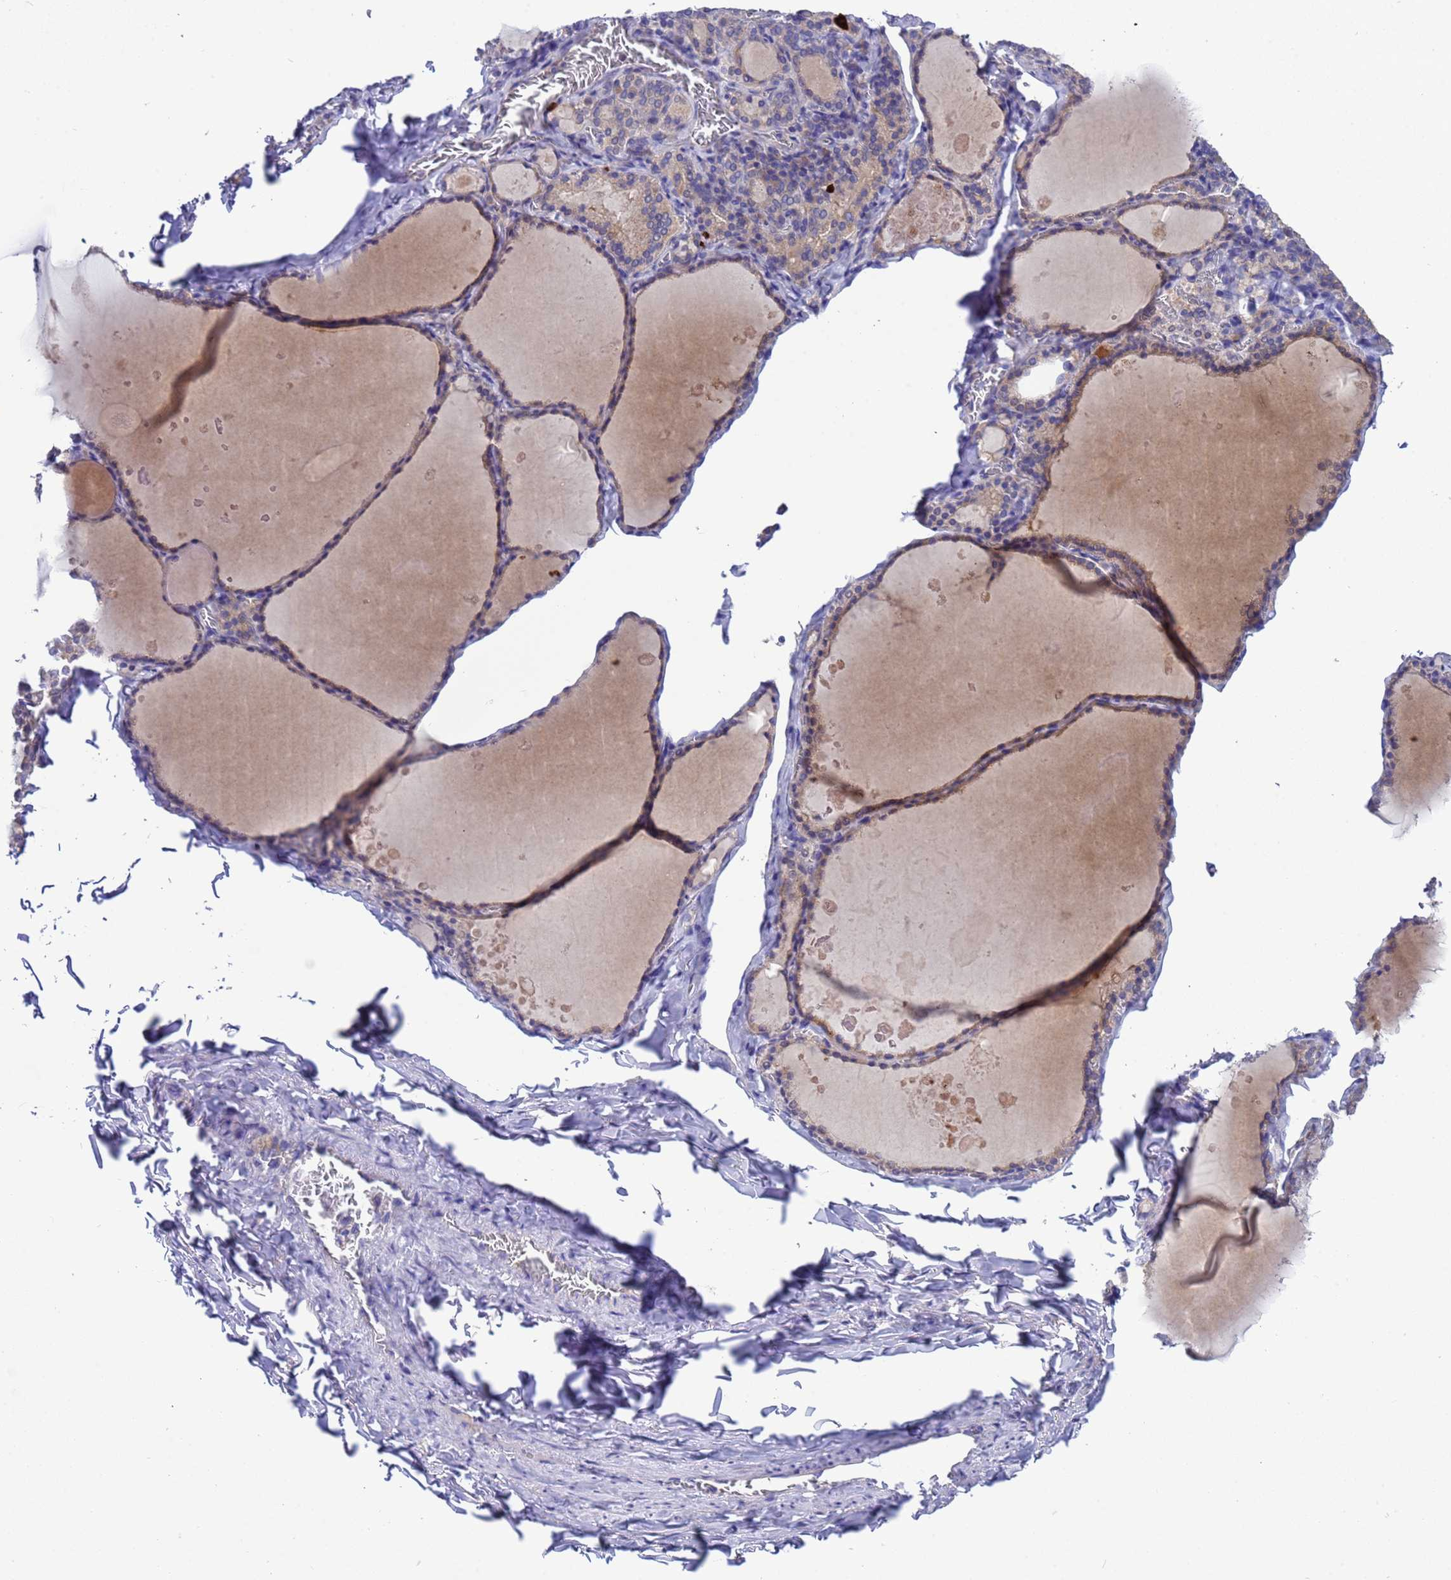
{"staining": {"intensity": "weak", "quantity": "25%-75%", "location": "cytoplasmic/membranous"}, "tissue": "thyroid gland", "cell_type": "Glandular cells", "image_type": "normal", "snomed": [{"axis": "morphology", "description": "Normal tissue, NOS"}, {"axis": "topography", "description": "Thyroid gland"}], "caption": "Immunohistochemistry (DAB) staining of unremarkable thyroid gland shows weak cytoplasmic/membranous protein expression in approximately 25%-75% of glandular cells.", "gene": "RC3H2", "patient": {"sex": "male", "age": 56}}